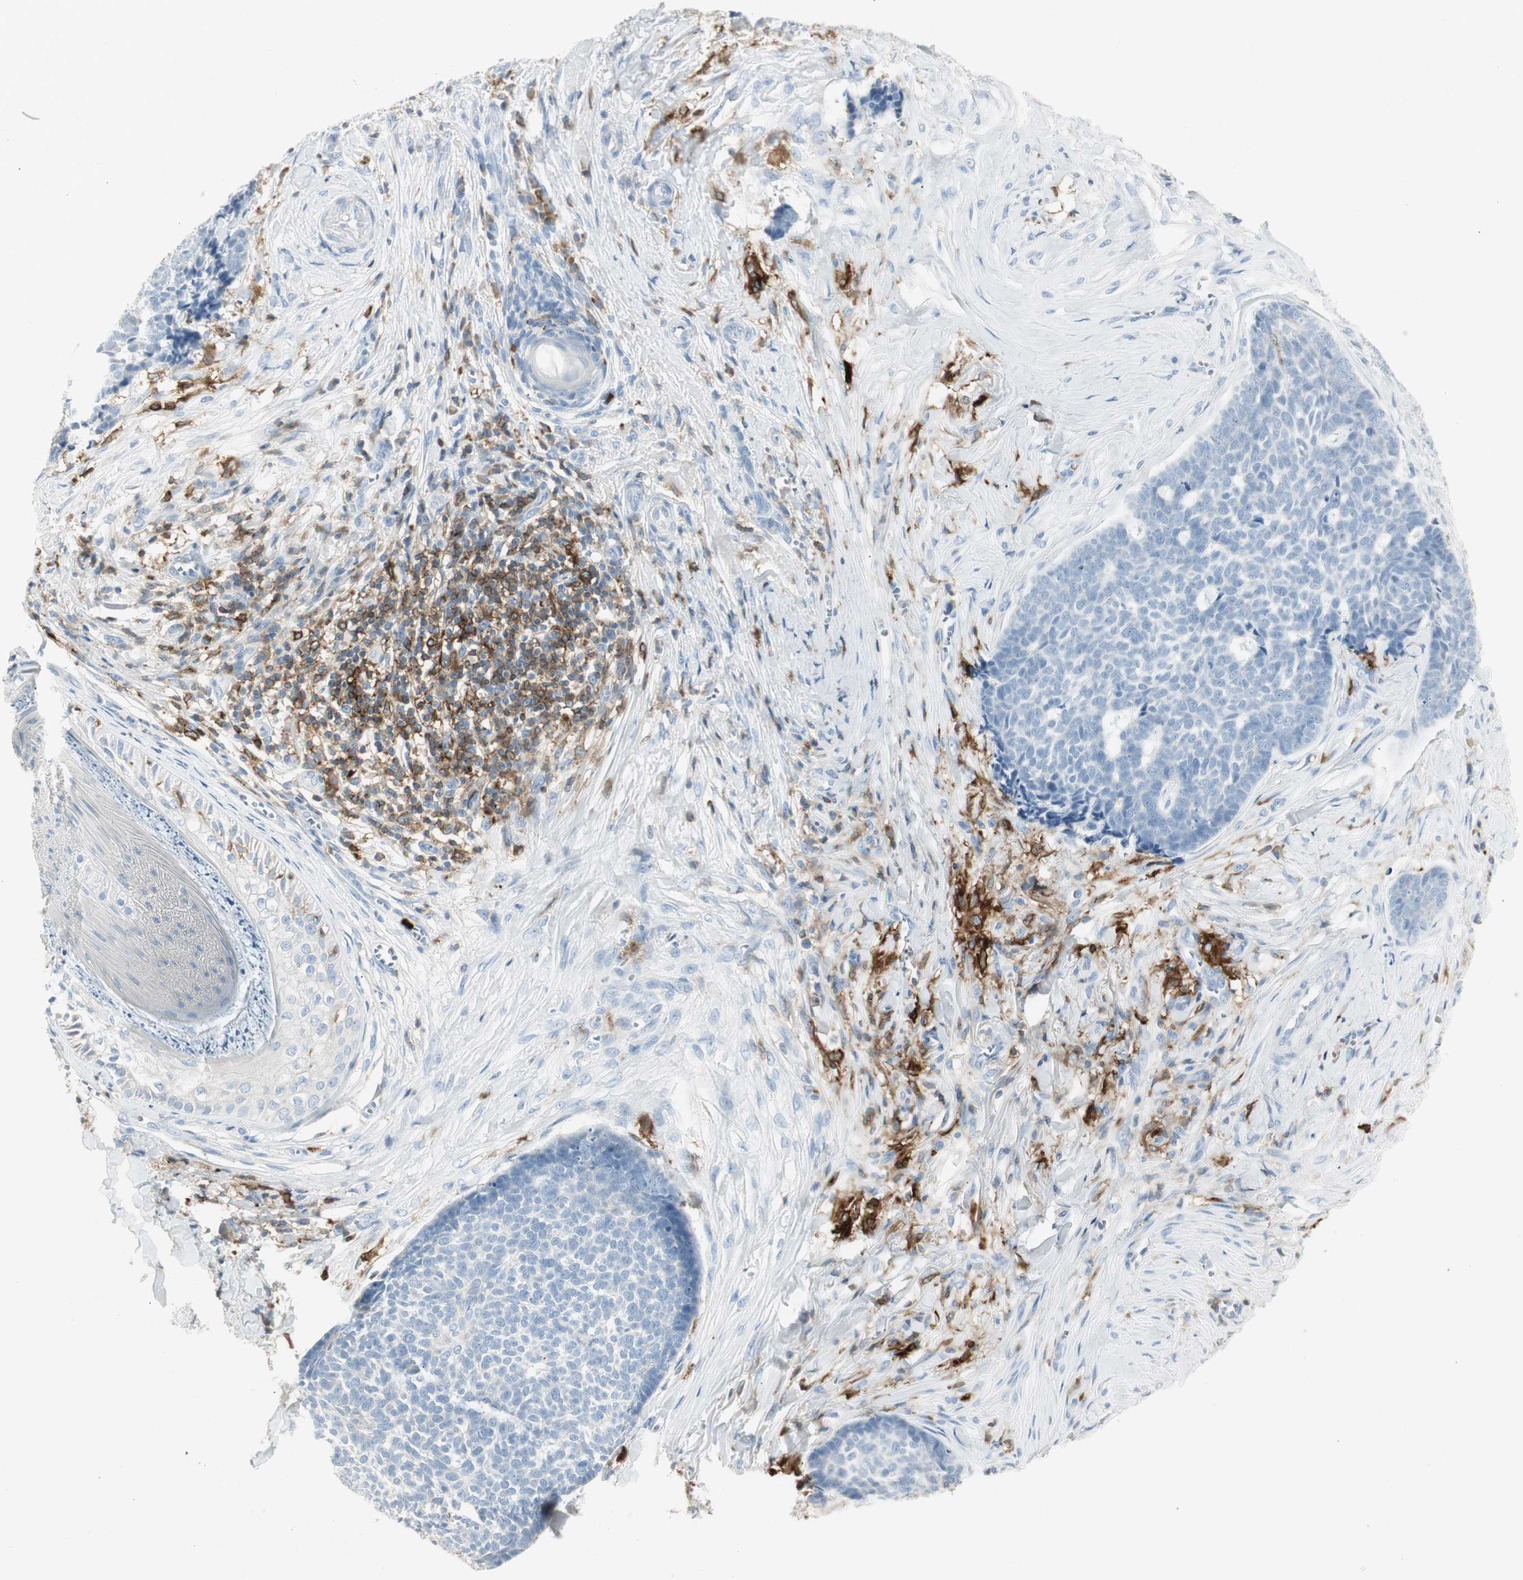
{"staining": {"intensity": "negative", "quantity": "none", "location": "none"}, "tissue": "skin cancer", "cell_type": "Tumor cells", "image_type": "cancer", "snomed": [{"axis": "morphology", "description": "Basal cell carcinoma"}, {"axis": "topography", "description": "Skin"}], "caption": "Photomicrograph shows no protein positivity in tumor cells of basal cell carcinoma (skin) tissue.", "gene": "ITGB2", "patient": {"sex": "male", "age": 84}}